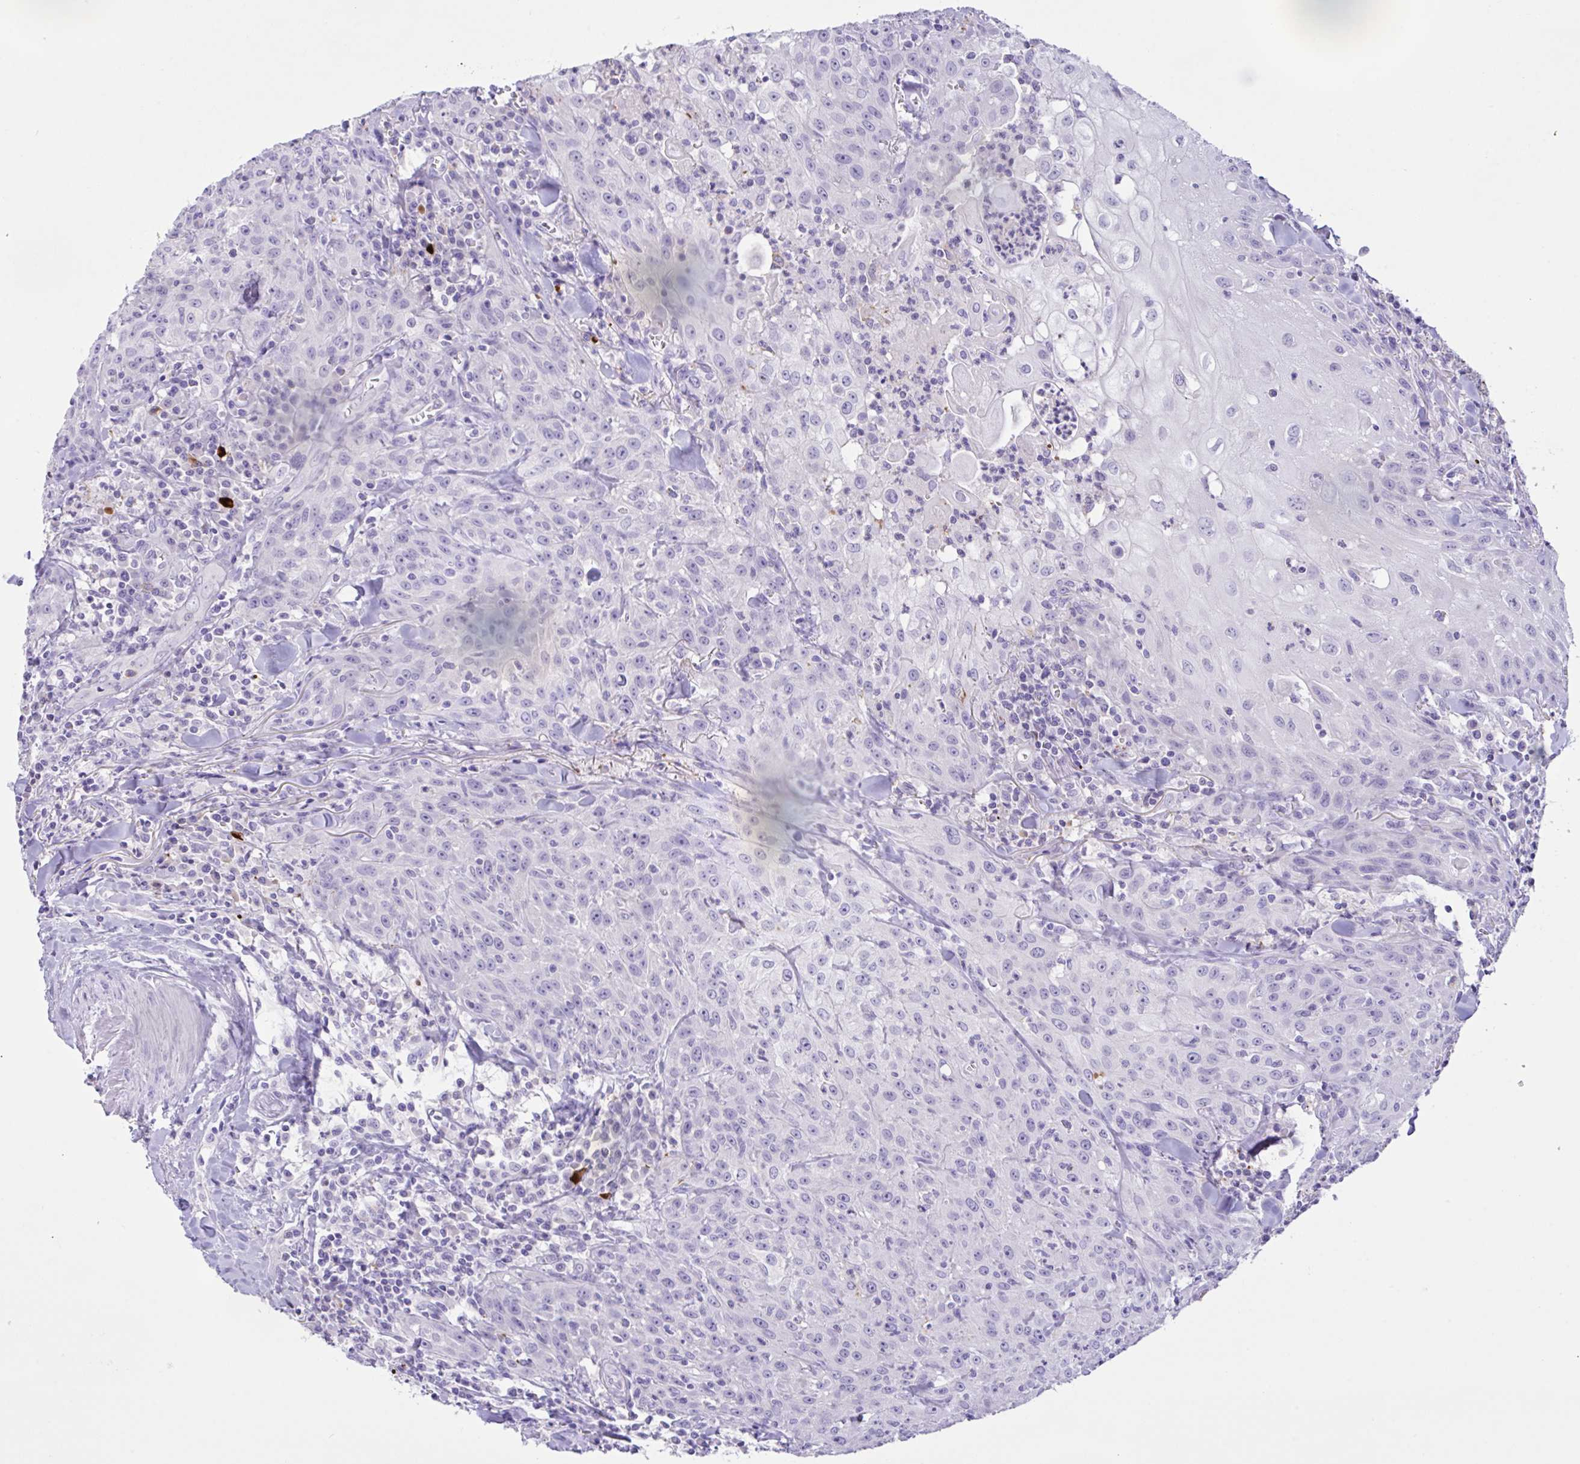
{"staining": {"intensity": "negative", "quantity": "none", "location": "none"}, "tissue": "head and neck cancer", "cell_type": "Tumor cells", "image_type": "cancer", "snomed": [{"axis": "morphology", "description": "Normal tissue, NOS"}, {"axis": "morphology", "description": "Squamous cell carcinoma, NOS"}, {"axis": "topography", "description": "Oral tissue"}, {"axis": "topography", "description": "Head-Neck"}], "caption": "There is no significant positivity in tumor cells of head and neck cancer.", "gene": "CST11", "patient": {"sex": "female", "age": 70}}